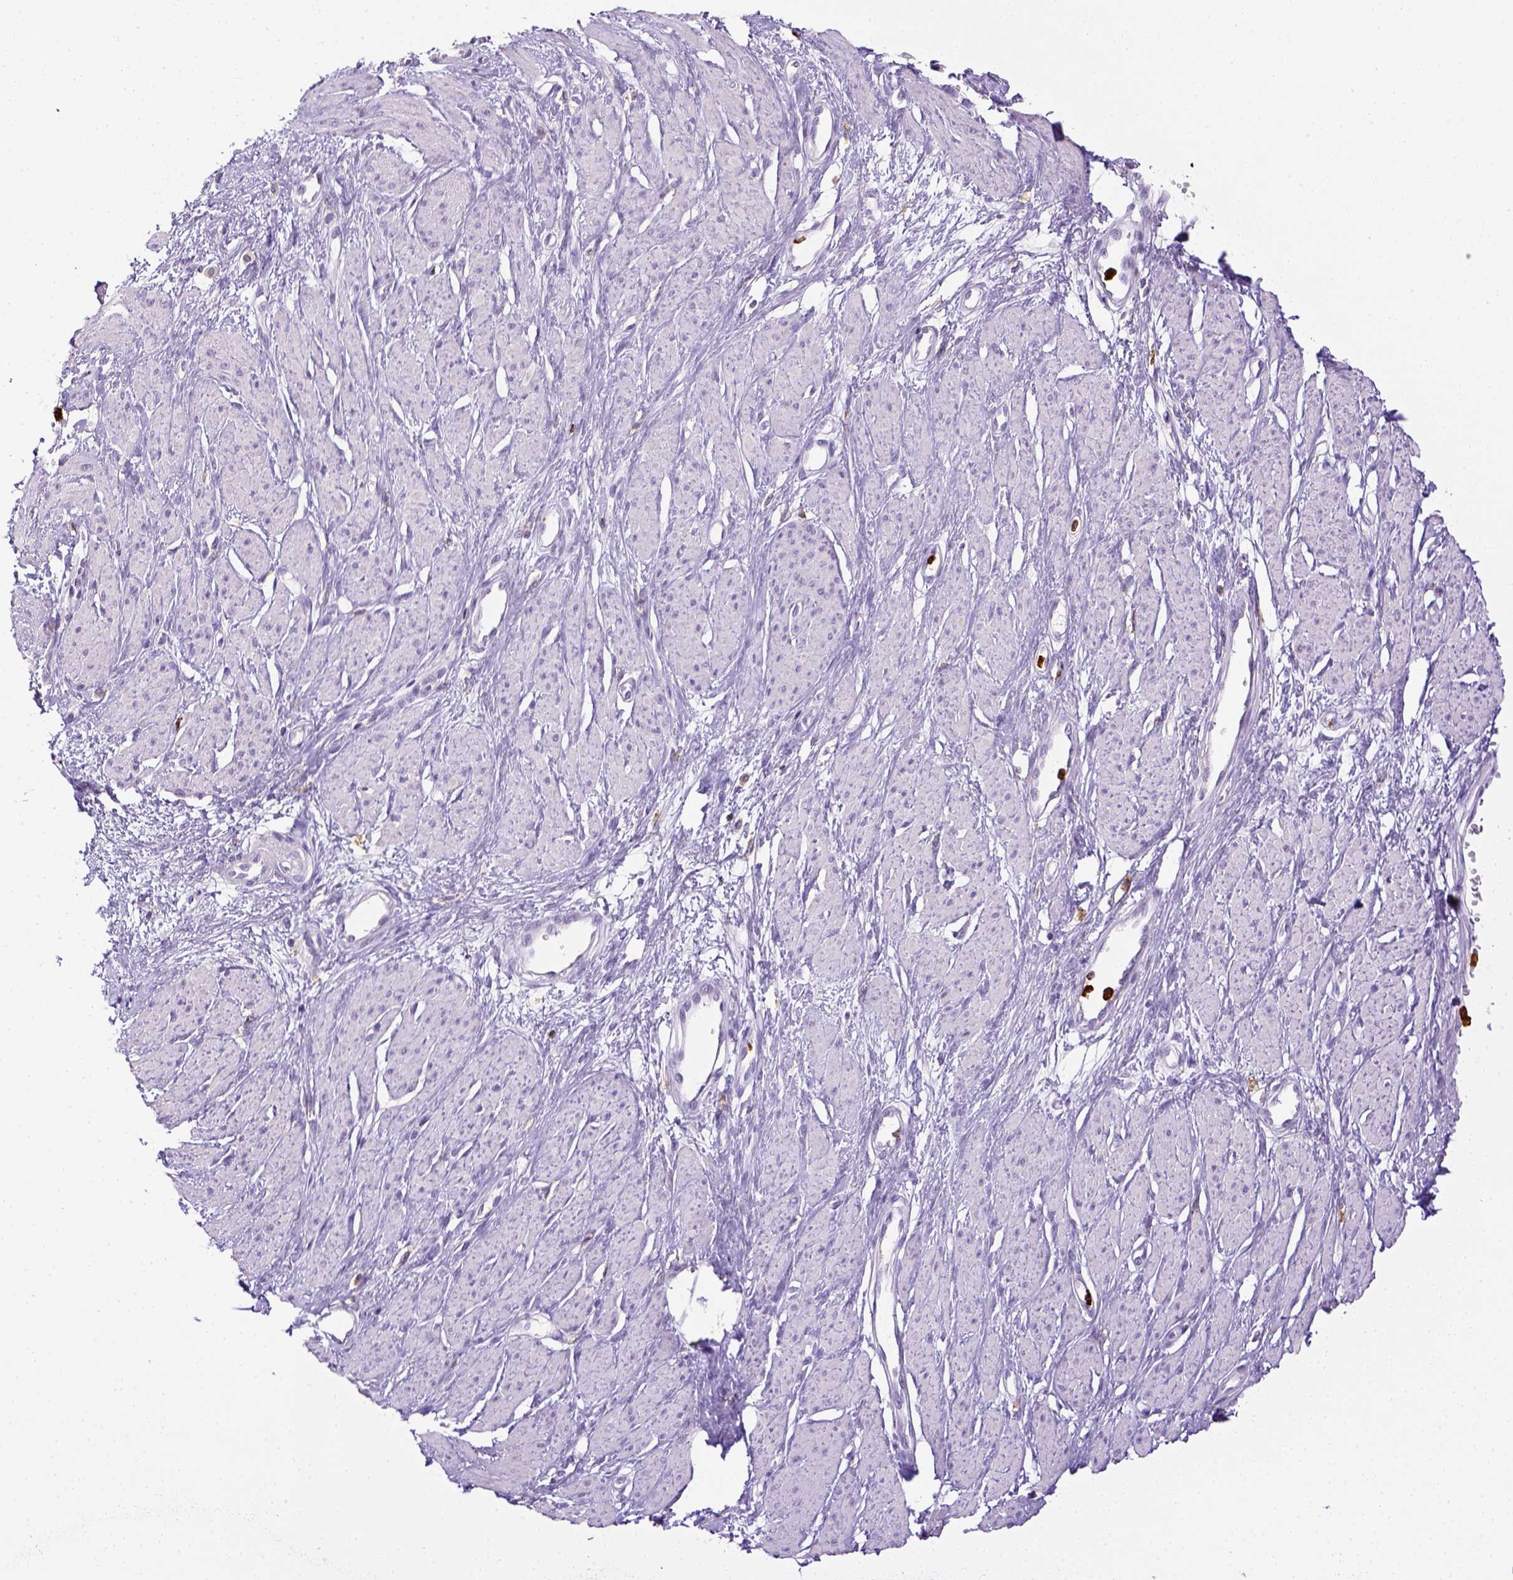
{"staining": {"intensity": "negative", "quantity": "none", "location": "none"}, "tissue": "smooth muscle", "cell_type": "Smooth muscle cells", "image_type": "normal", "snomed": [{"axis": "morphology", "description": "Normal tissue, NOS"}, {"axis": "topography", "description": "Smooth muscle"}, {"axis": "topography", "description": "Uterus"}], "caption": "IHC histopathology image of unremarkable smooth muscle: smooth muscle stained with DAB shows no significant protein expression in smooth muscle cells.", "gene": "ITGAM", "patient": {"sex": "female", "age": 39}}